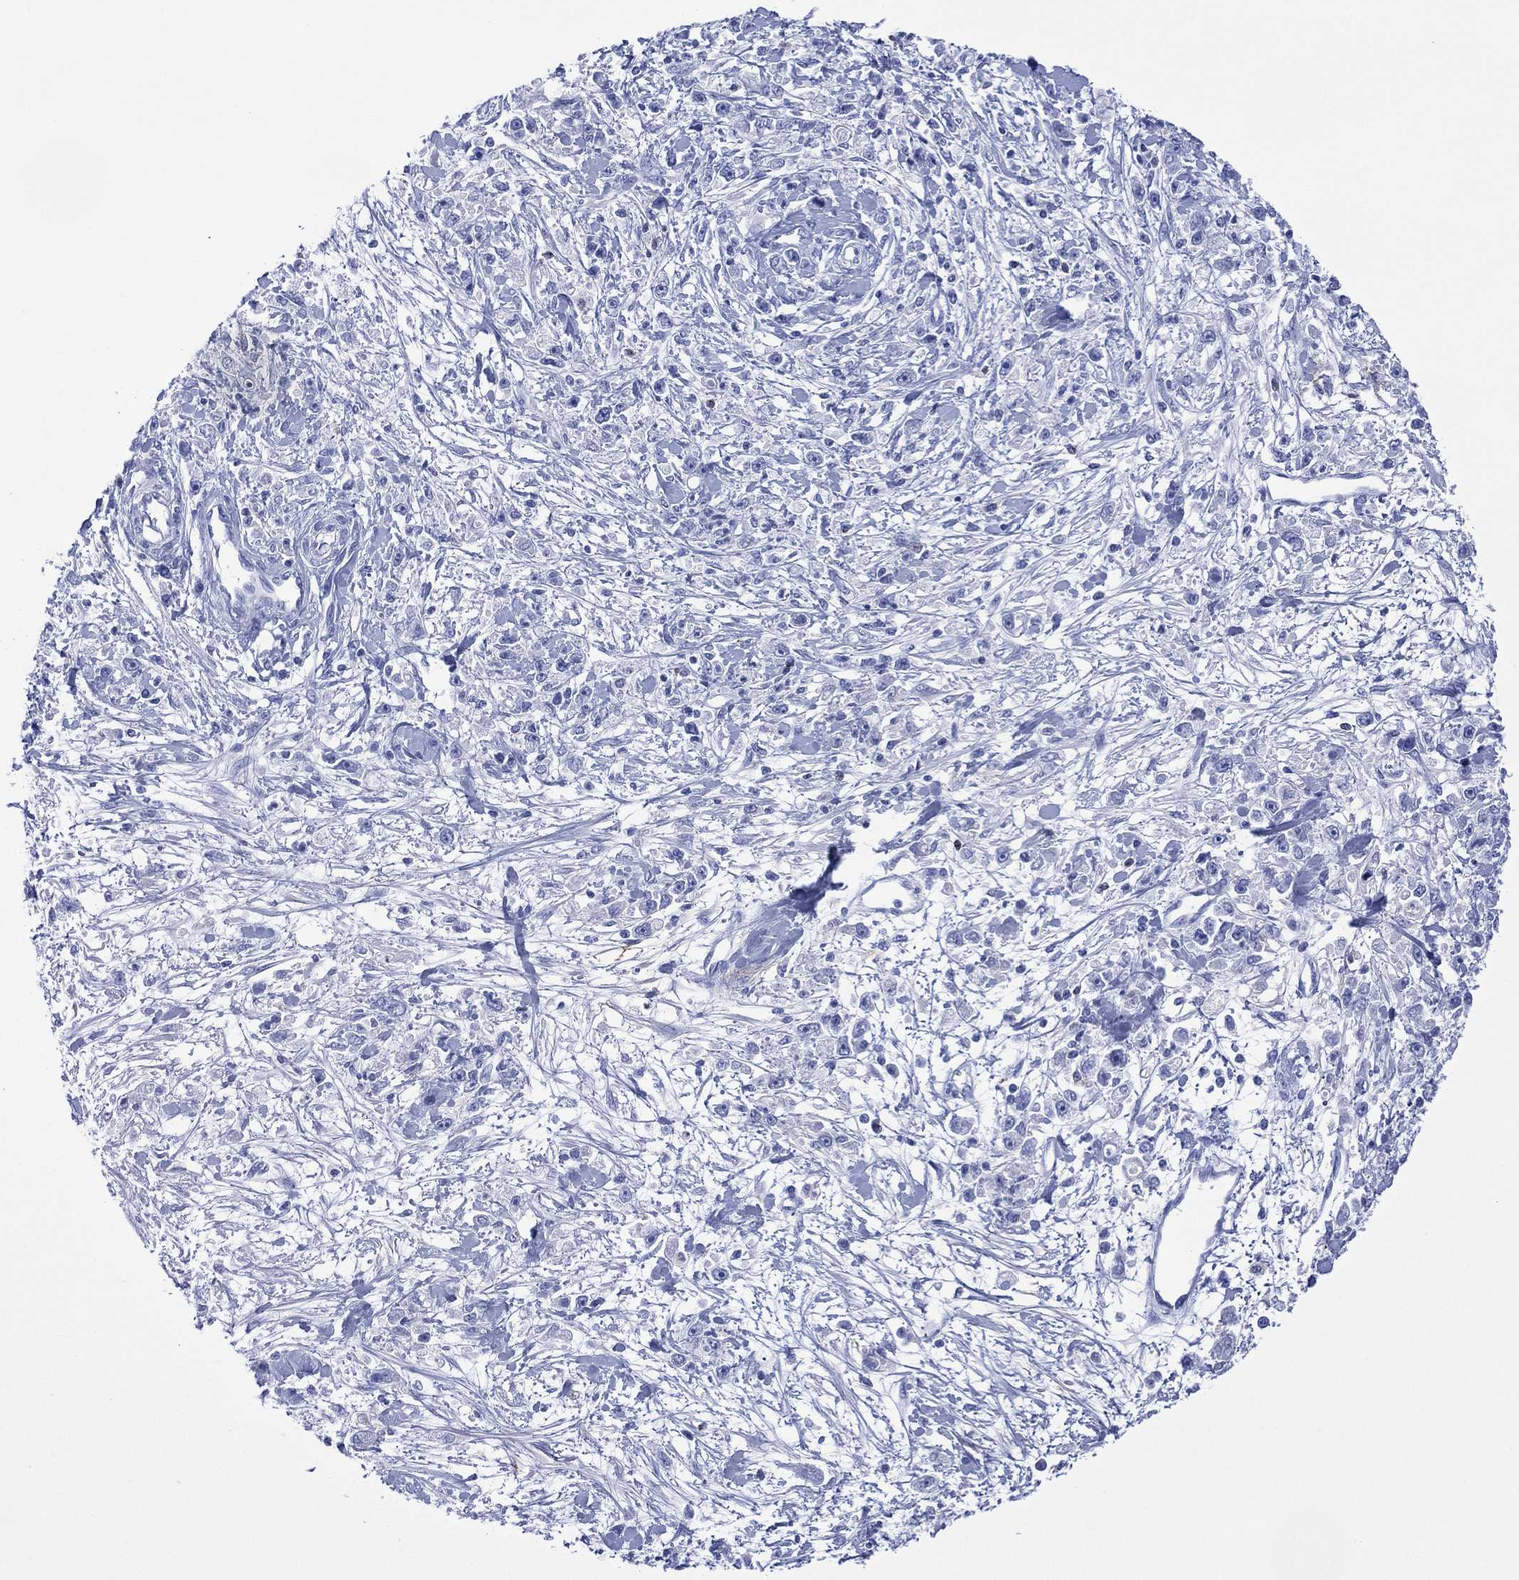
{"staining": {"intensity": "negative", "quantity": "none", "location": "none"}, "tissue": "stomach cancer", "cell_type": "Tumor cells", "image_type": "cancer", "snomed": [{"axis": "morphology", "description": "Adenocarcinoma, NOS"}, {"axis": "topography", "description": "Stomach"}], "caption": "This micrograph is of stomach cancer stained with immunohistochemistry (IHC) to label a protein in brown with the nuclei are counter-stained blue. There is no positivity in tumor cells. (DAB IHC with hematoxylin counter stain).", "gene": "DPP4", "patient": {"sex": "female", "age": 59}}